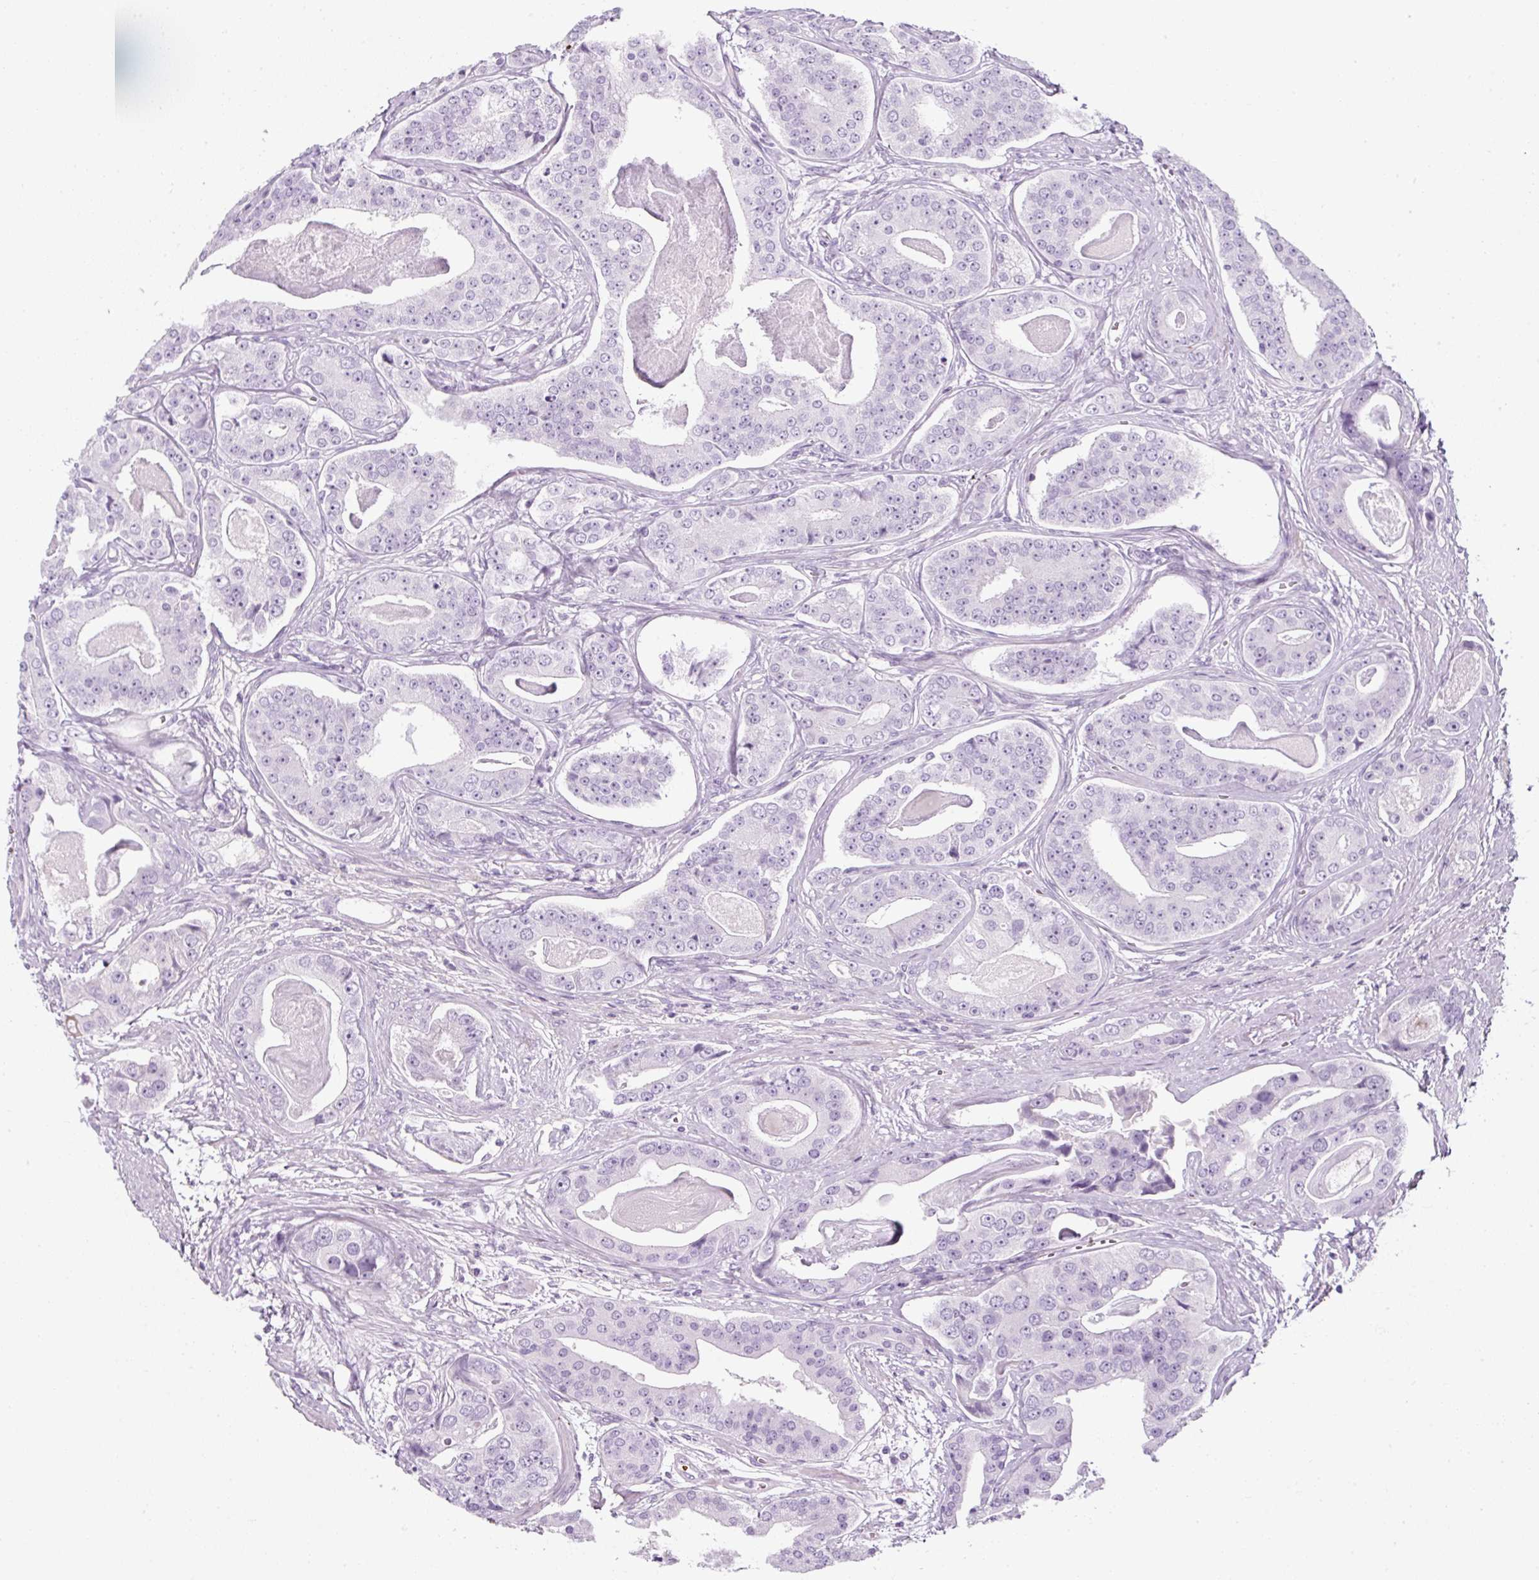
{"staining": {"intensity": "negative", "quantity": "none", "location": "none"}, "tissue": "prostate cancer", "cell_type": "Tumor cells", "image_type": "cancer", "snomed": [{"axis": "morphology", "description": "Adenocarcinoma, High grade"}, {"axis": "topography", "description": "Prostate"}], "caption": "This photomicrograph is of prostate cancer (adenocarcinoma (high-grade)) stained with IHC to label a protein in brown with the nuclei are counter-stained blue. There is no positivity in tumor cells. The staining was performed using DAB (3,3'-diaminobenzidine) to visualize the protein expression in brown, while the nuclei were stained in blue with hematoxylin (Magnification: 20x).", "gene": "PF4V1", "patient": {"sex": "male", "age": 71}}